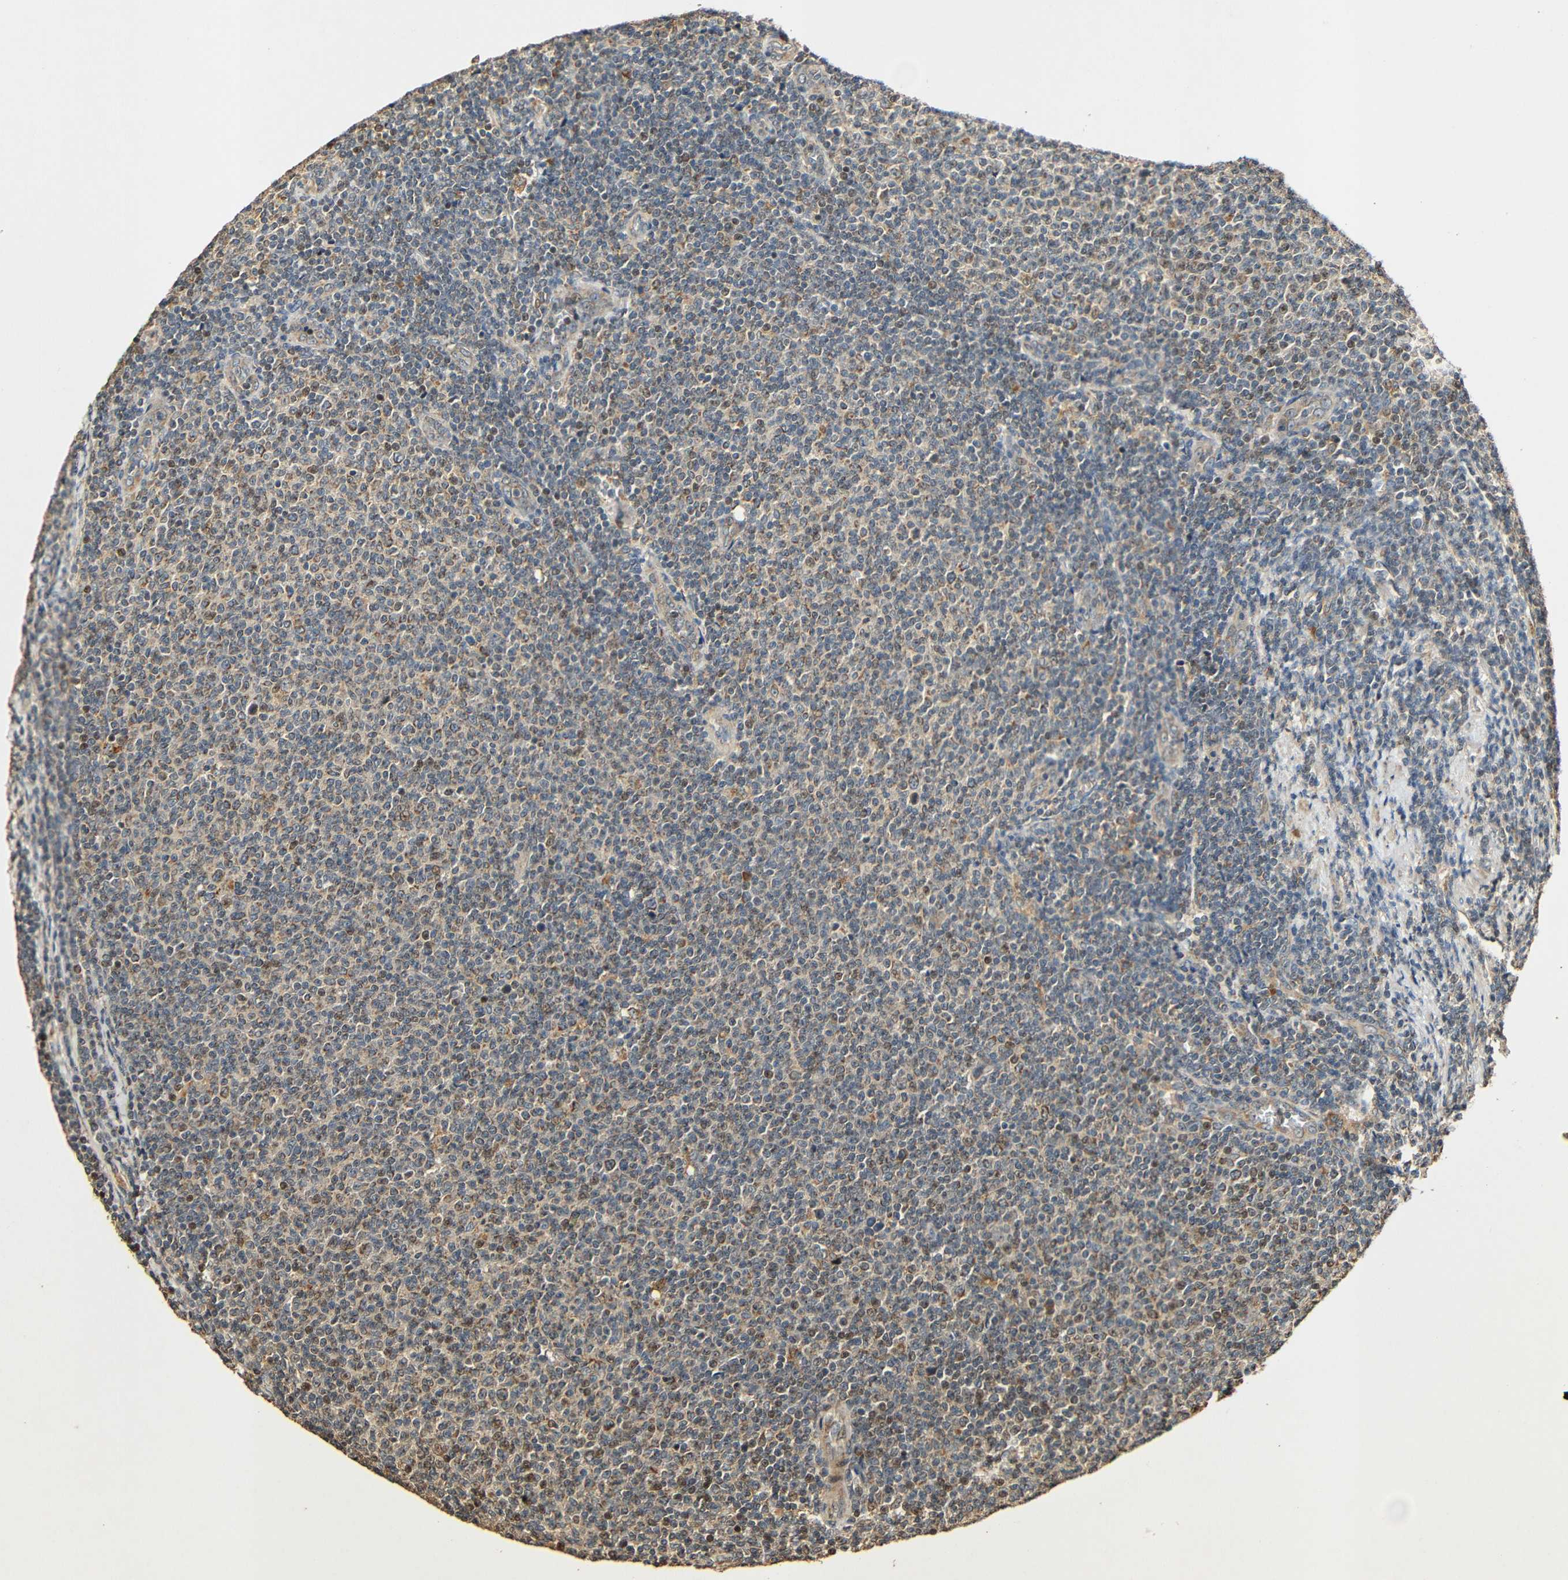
{"staining": {"intensity": "moderate", "quantity": "25%-75%", "location": "cytoplasmic/membranous,nuclear"}, "tissue": "lymphoma", "cell_type": "Tumor cells", "image_type": "cancer", "snomed": [{"axis": "morphology", "description": "Malignant lymphoma, non-Hodgkin's type, Low grade"}, {"axis": "topography", "description": "Lymph node"}], "caption": "A brown stain shows moderate cytoplasmic/membranous and nuclear expression of a protein in malignant lymphoma, non-Hodgkin's type (low-grade) tumor cells.", "gene": "KAZALD1", "patient": {"sex": "male", "age": 66}}